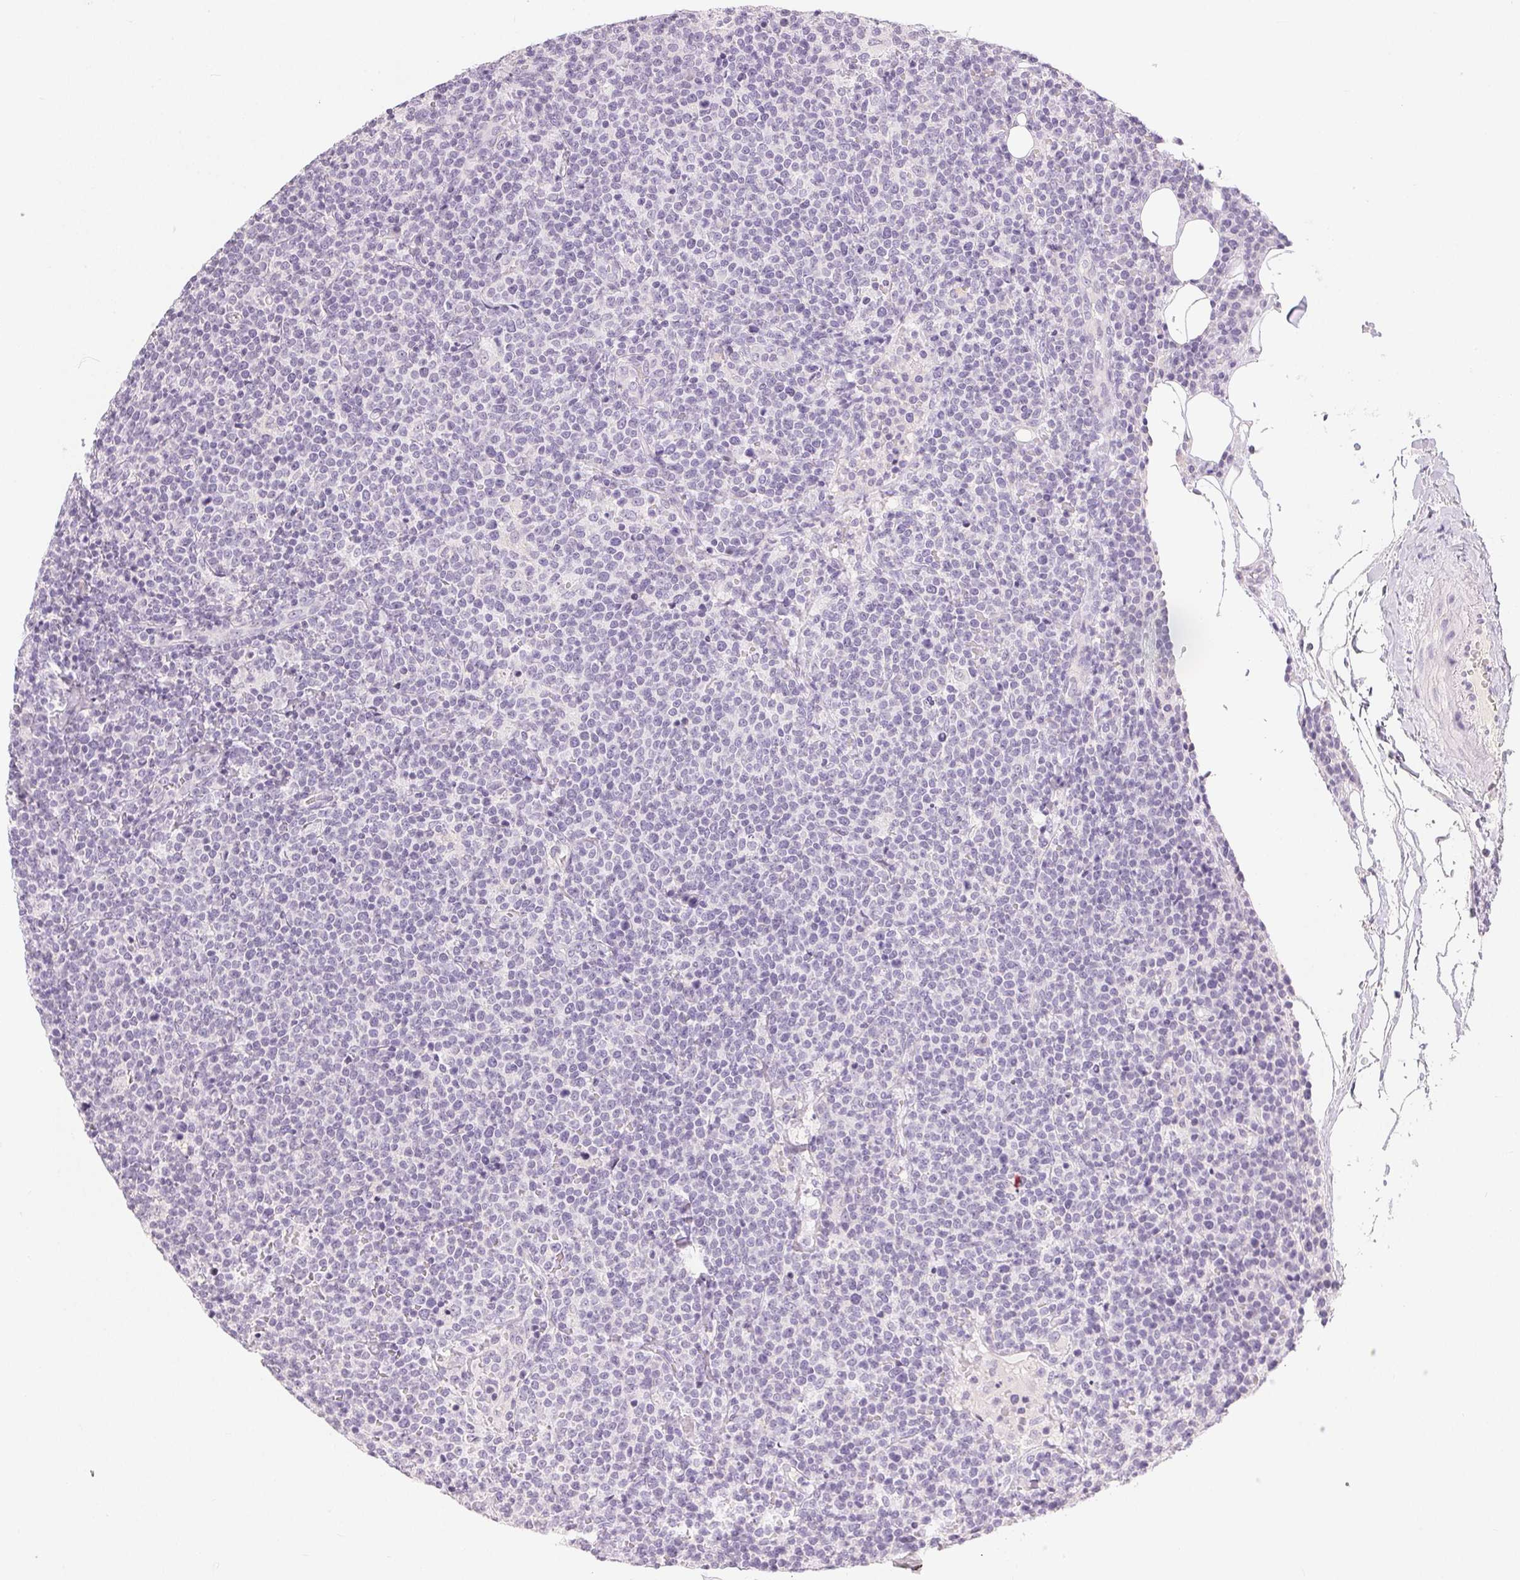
{"staining": {"intensity": "negative", "quantity": "none", "location": "none"}, "tissue": "lymphoma", "cell_type": "Tumor cells", "image_type": "cancer", "snomed": [{"axis": "morphology", "description": "Malignant lymphoma, non-Hodgkin's type, High grade"}, {"axis": "topography", "description": "Lymph node"}], "caption": "DAB (3,3'-diaminobenzidine) immunohistochemical staining of malignant lymphoma, non-Hodgkin's type (high-grade) exhibits no significant positivity in tumor cells.", "gene": "MIOX", "patient": {"sex": "male", "age": 61}}